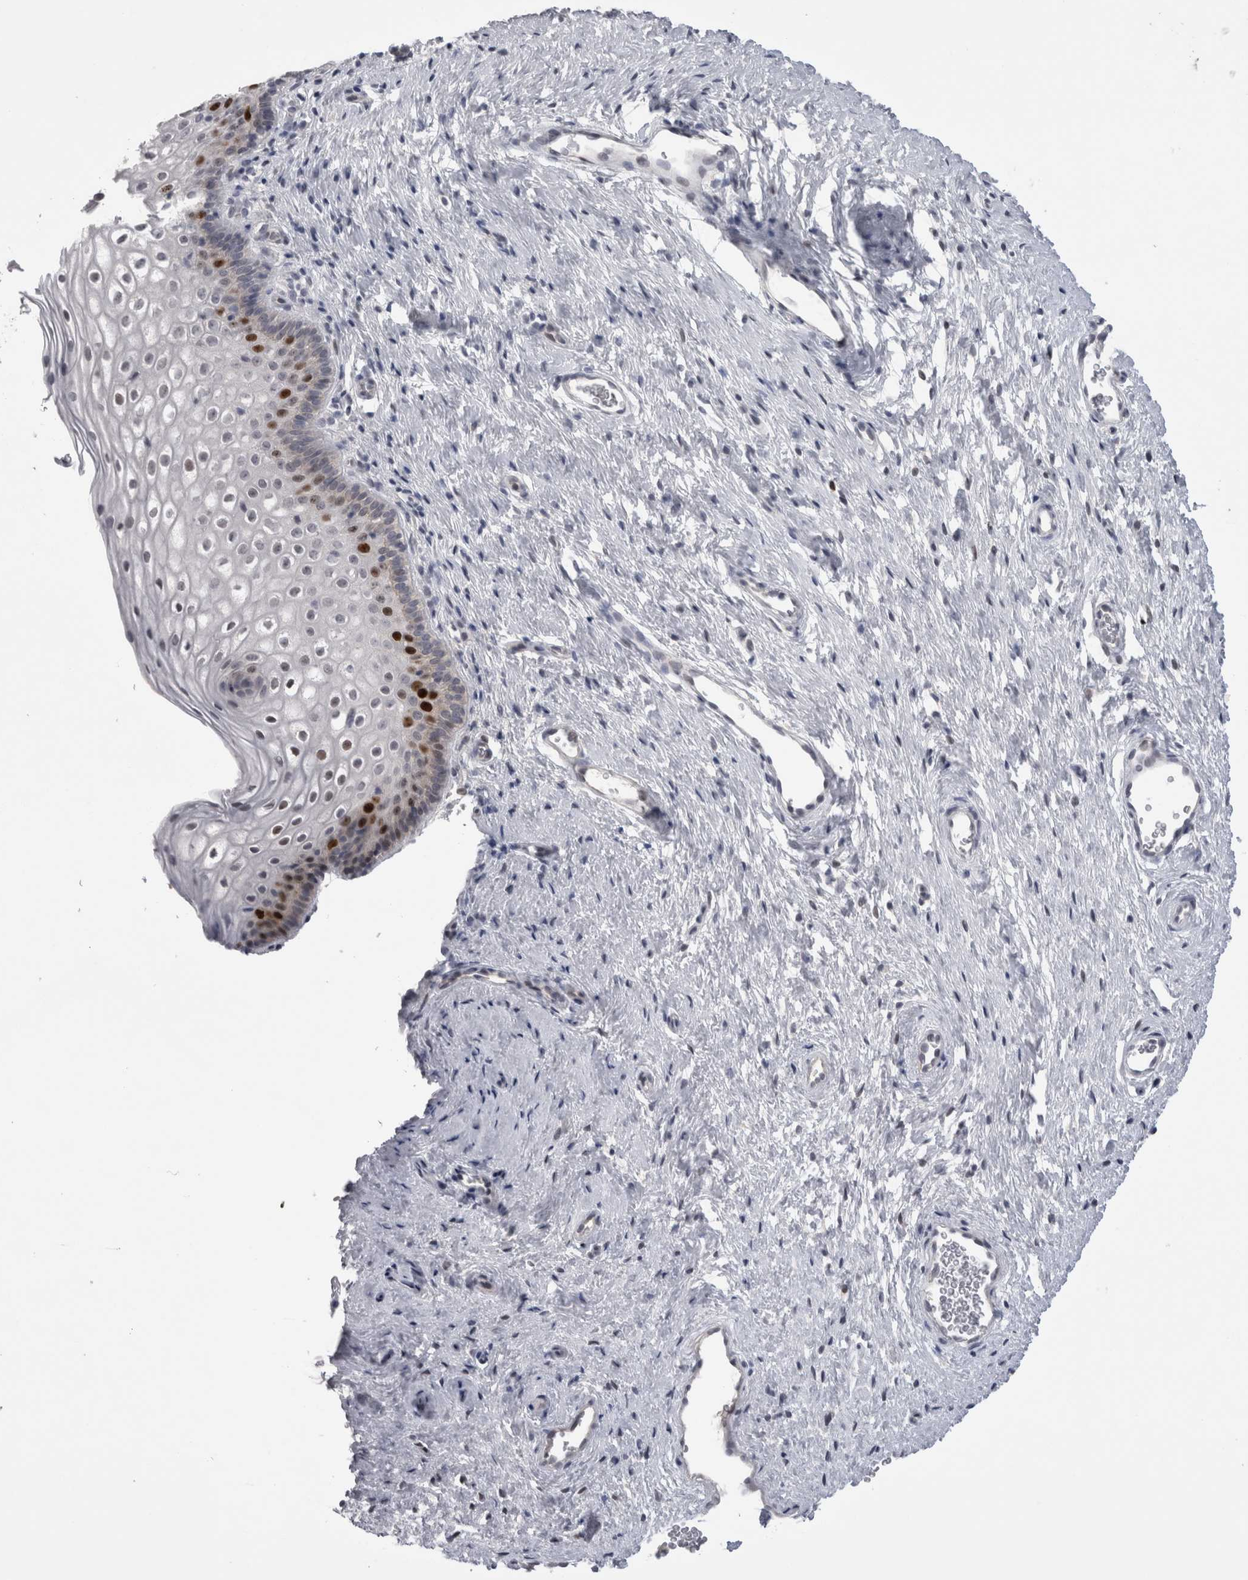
{"staining": {"intensity": "negative", "quantity": "none", "location": "none"}, "tissue": "cervix", "cell_type": "Glandular cells", "image_type": "normal", "snomed": [{"axis": "morphology", "description": "Normal tissue, NOS"}, {"axis": "topography", "description": "Cervix"}], "caption": "Cervix stained for a protein using IHC shows no expression glandular cells.", "gene": "KIF18B", "patient": {"sex": "female", "age": 27}}